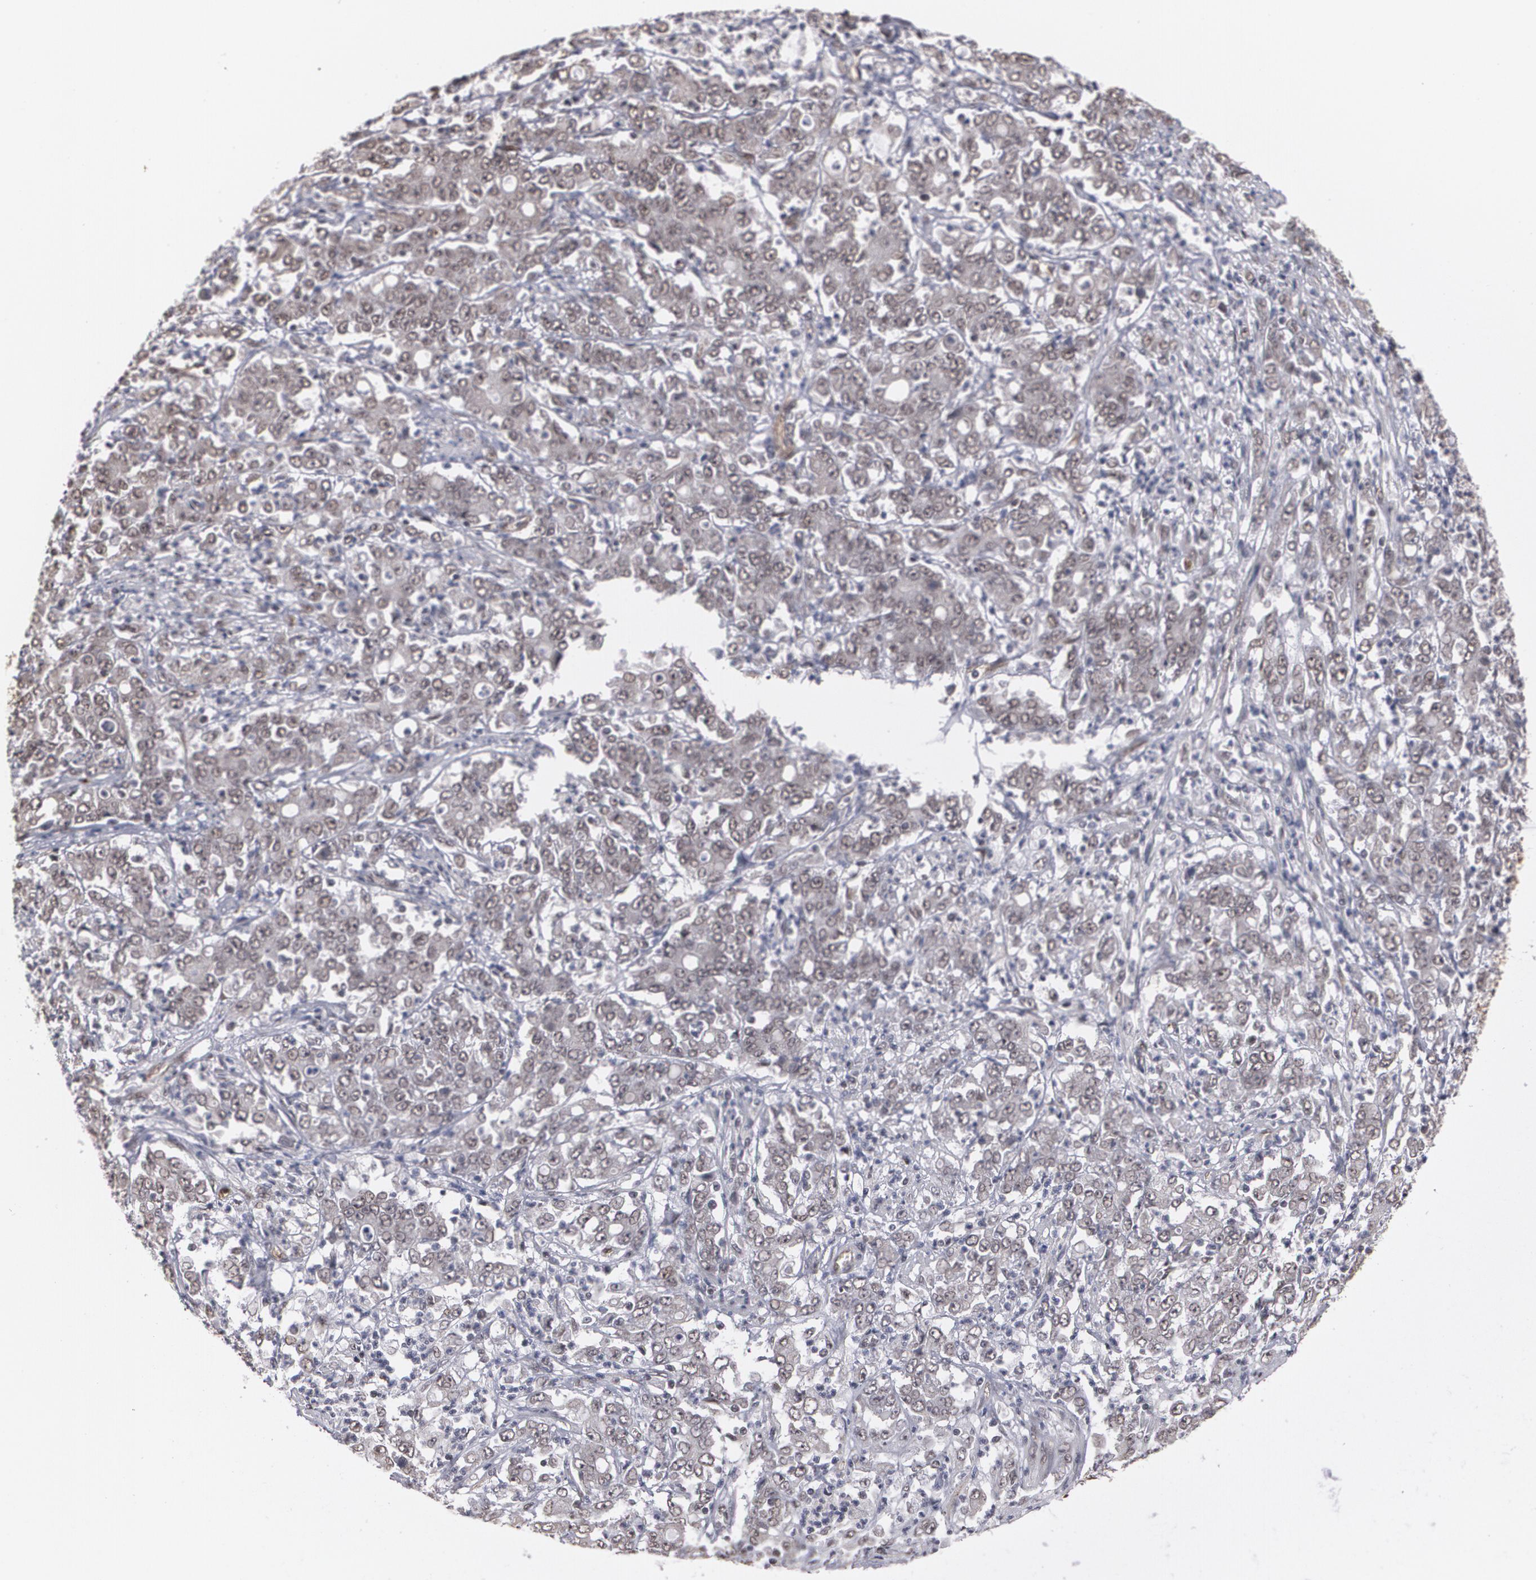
{"staining": {"intensity": "weak", "quantity": "25%-75%", "location": "cytoplasmic/membranous,nuclear"}, "tissue": "stomach cancer", "cell_type": "Tumor cells", "image_type": "cancer", "snomed": [{"axis": "morphology", "description": "Adenocarcinoma, NOS"}, {"axis": "topography", "description": "Stomach, lower"}], "caption": "Weak cytoplasmic/membranous and nuclear expression for a protein is present in about 25%-75% of tumor cells of stomach cancer (adenocarcinoma) using IHC.", "gene": "ZNF75A", "patient": {"sex": "female", "age": 71}}